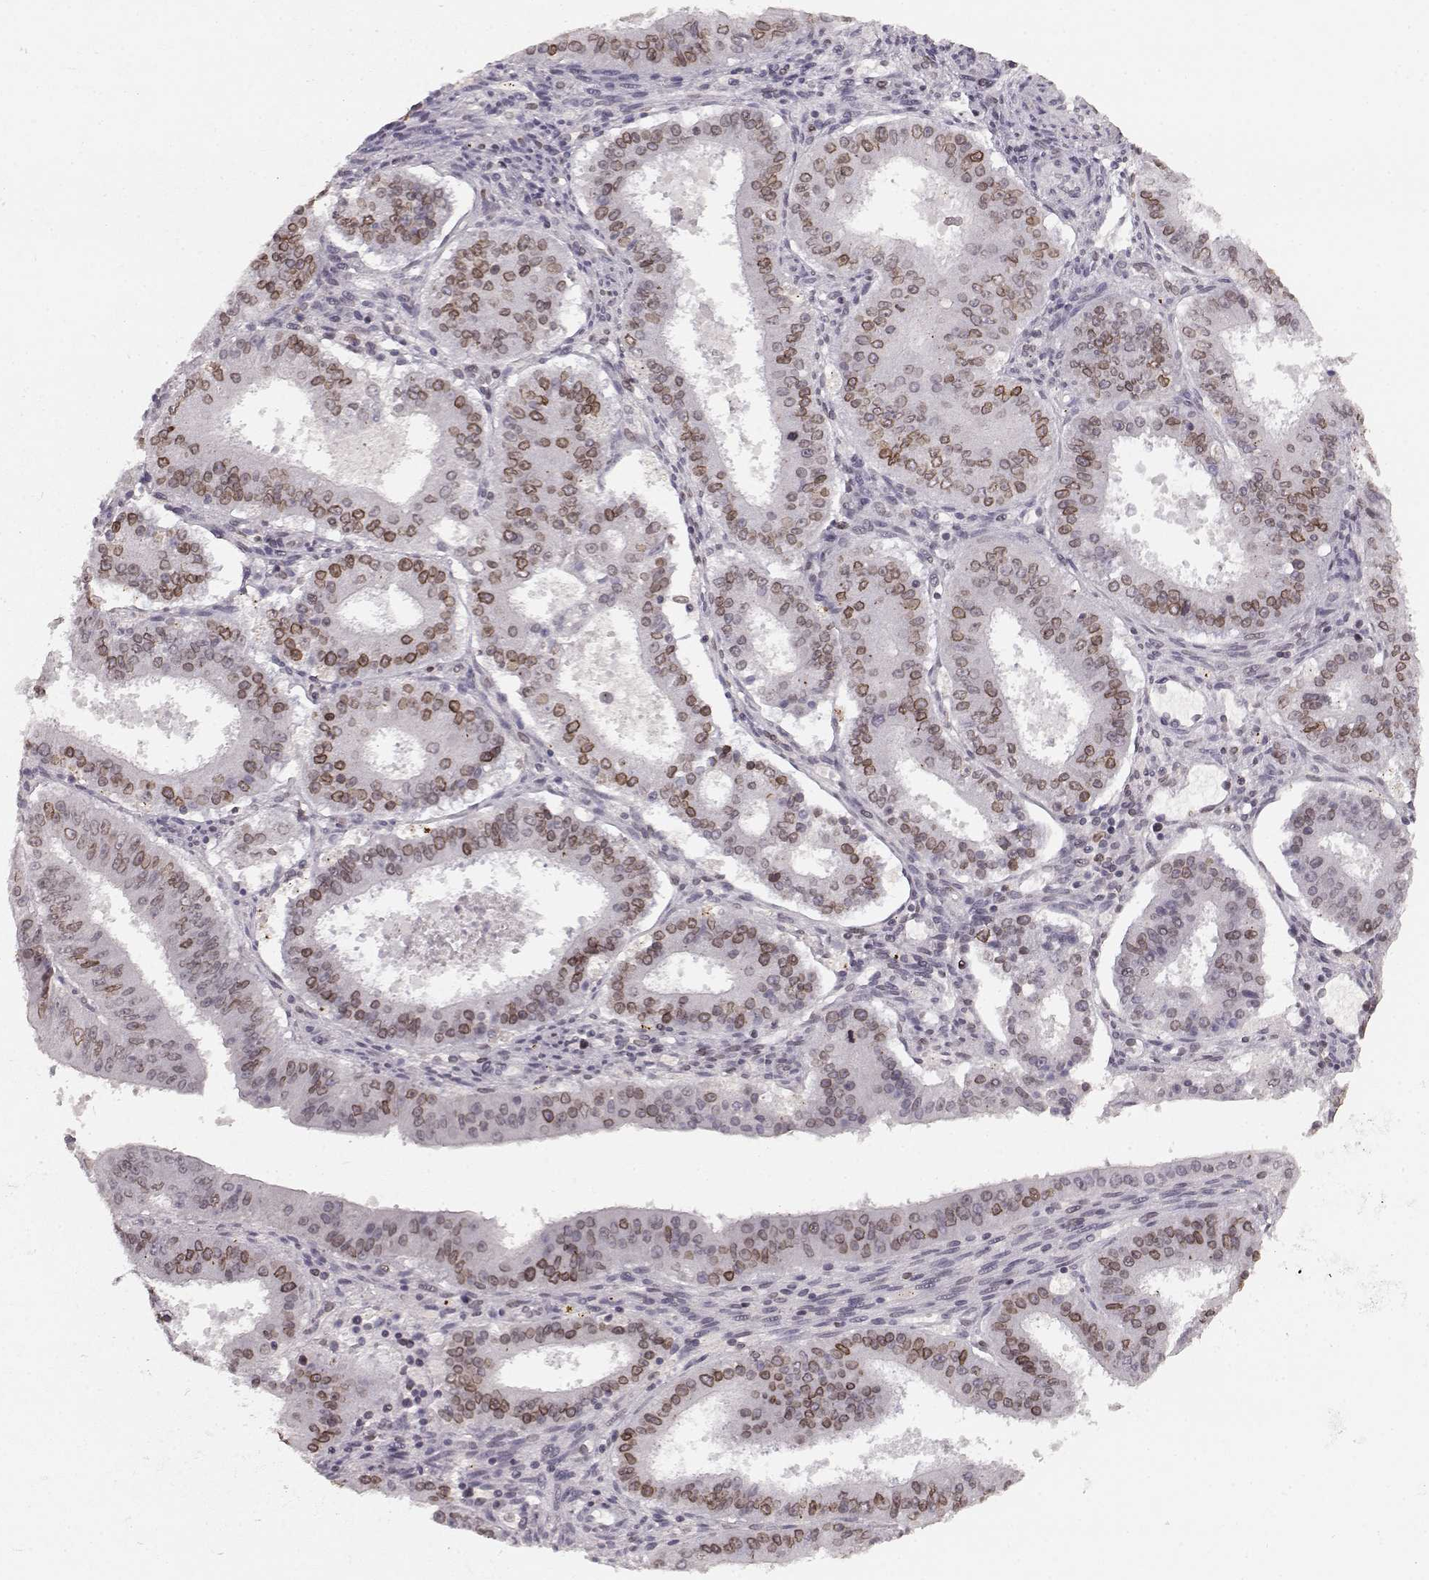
{"staining": {"intensity": "moderate", "quantity": ">75%", "location": "cytoplasmic/membranous,nuclear"}, "tissue": "ovarian cancer", "cell_type": "Tumor cells", "image_type": "cancer", "snomed": [{"axis": "morphology", "description": "Carcinoma, endometroid"}, {"axis": "topography", "description": "Ovary"}], "caption": "A brown stain highlights moderate cytoplasmic/membranous and nuclear staining of a protein in human ovarian cancer tumor cells.", "gene": "DCAF12", "patient": {"sex": "female", "age": 42}}